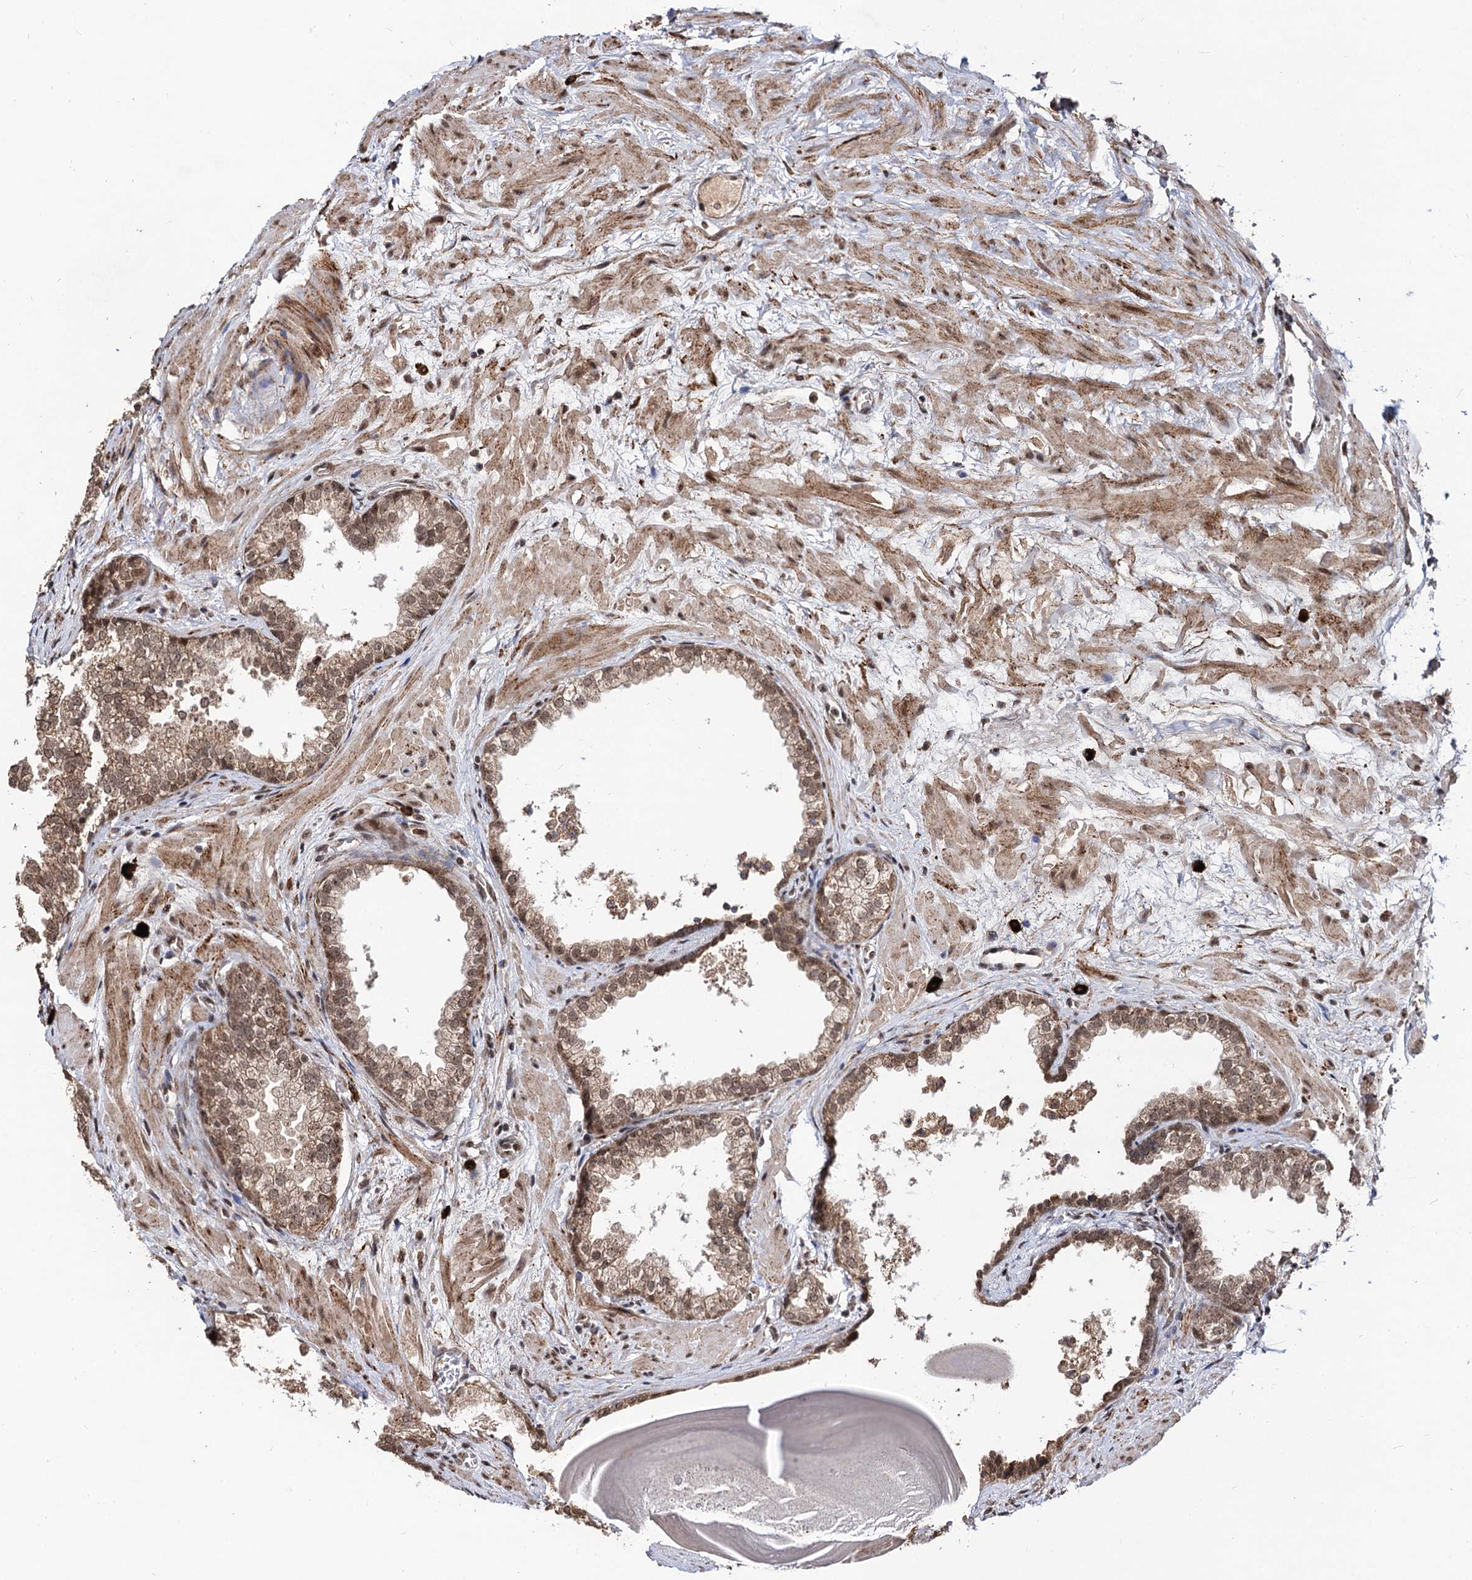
{"staining": {"intensity": "moderate", "quantity": "25%-75%", "location": "cytoplasmic/membranous,nuclear"}, "tissue": "prostate", "cell_type": "Glandular cells", "image_type": "normal", "snomed": [{"axis": "morphology", "description": "Normal tissue, NOS"}, {"axis": "topography", "description": "Prostate"}], "caption": "An immunohistochemistry (IHC) image of benign tissue is shown. Protein staining in brown labels moderate cytoplasmic/membranous,nuclear positivity in prostate within glandular cells.", "gene": "SFSWAP", "patient": {"sex": "male", "age": 48}}